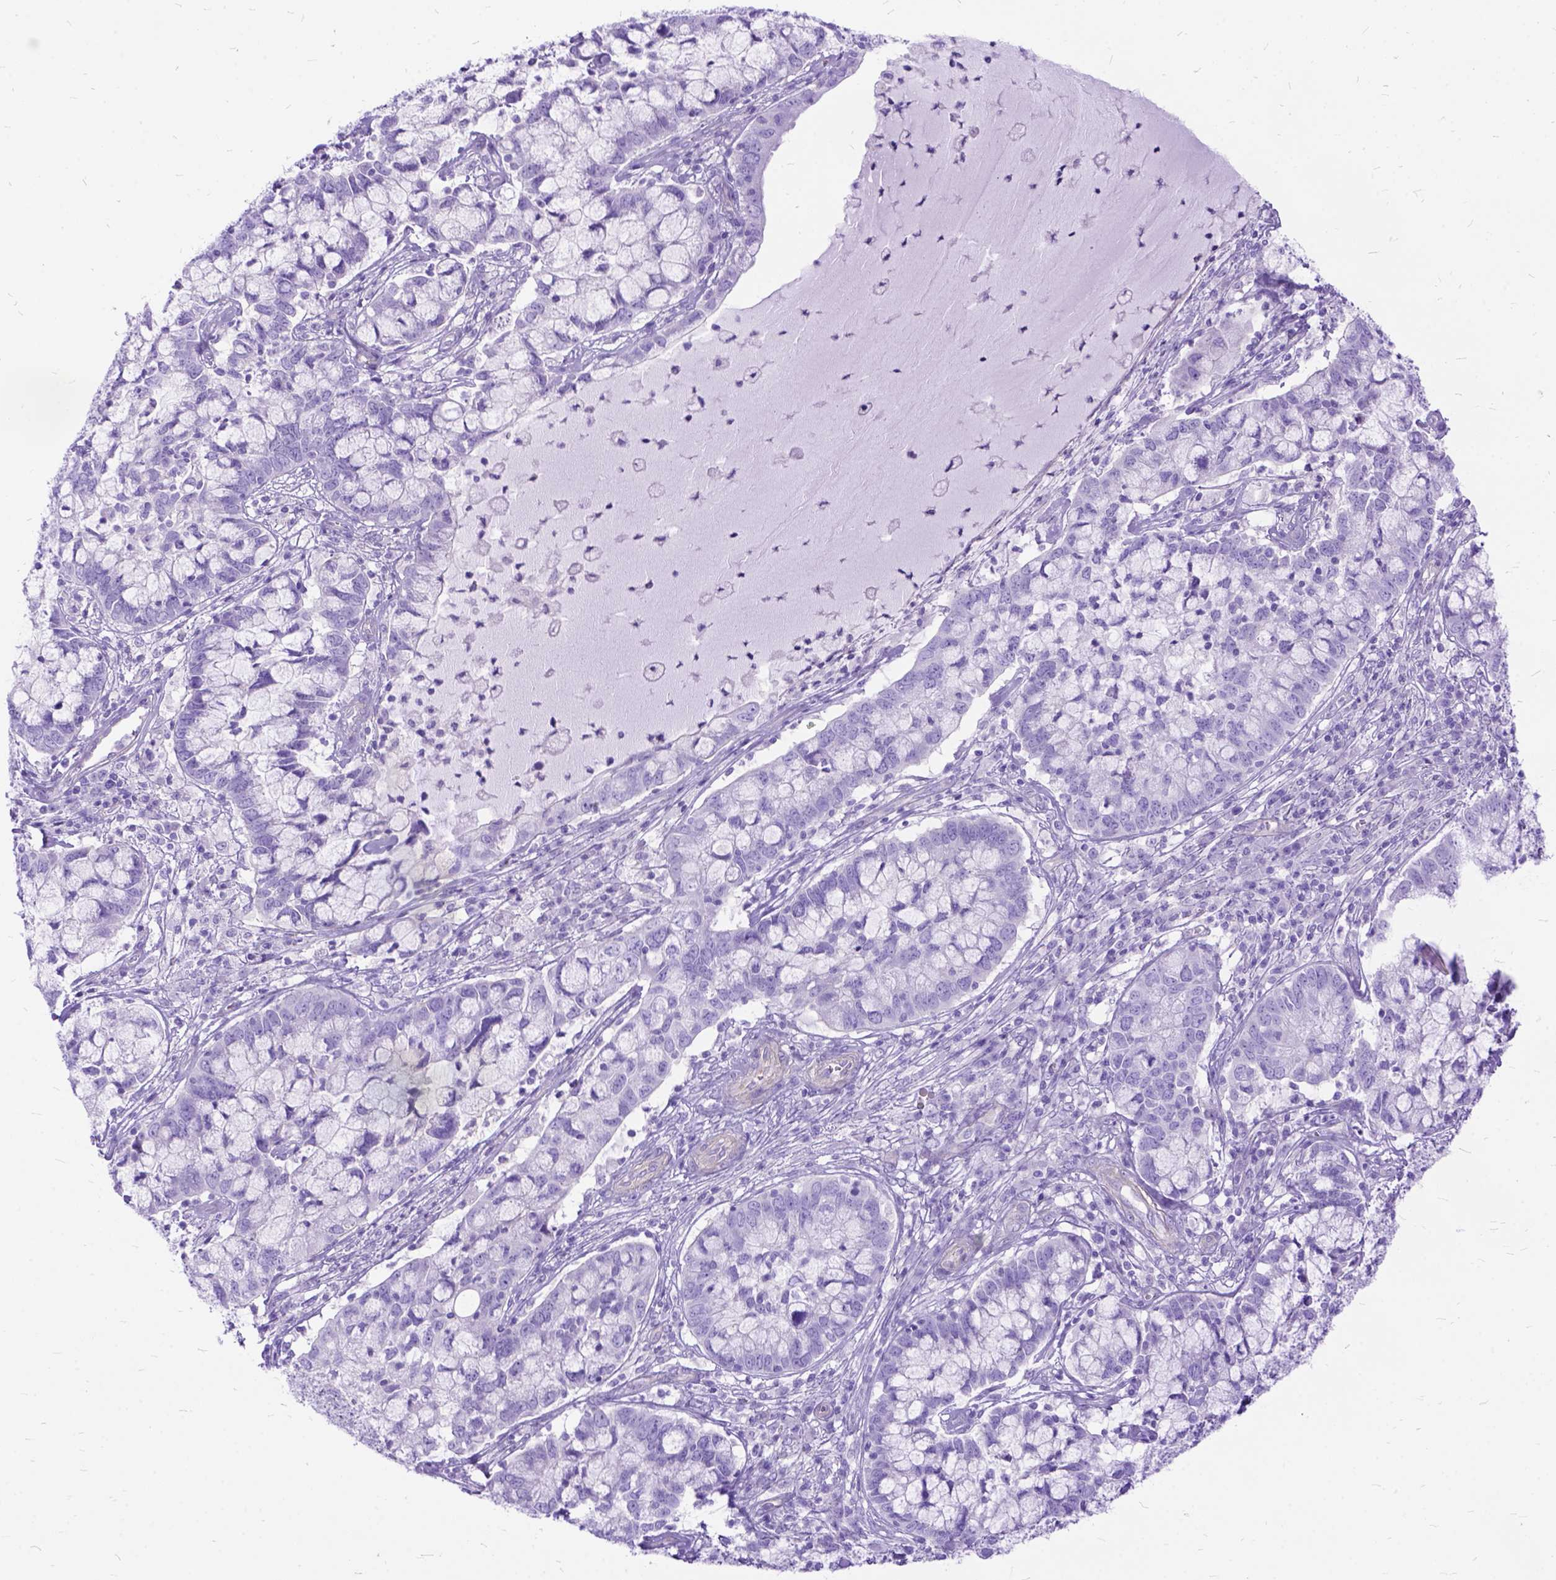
{"staining": {"intensity": "negative", "quantity": "none", "location": "none"}, "tissue": "cervical cancer", "cell_type": "Tumor cells", "image_type": "cancer", "snomed": [{"axis": "morphology", "description": "Adenocarcinoma, NOS"}, {"axis": "topography", "description": "Cervix"}], "caption": "Tumor cells show no significant protein staining in cervical cancer (adenocarcinoma).", "gene": "ARL9", "patient": {"sex": "female", "age": 40}}